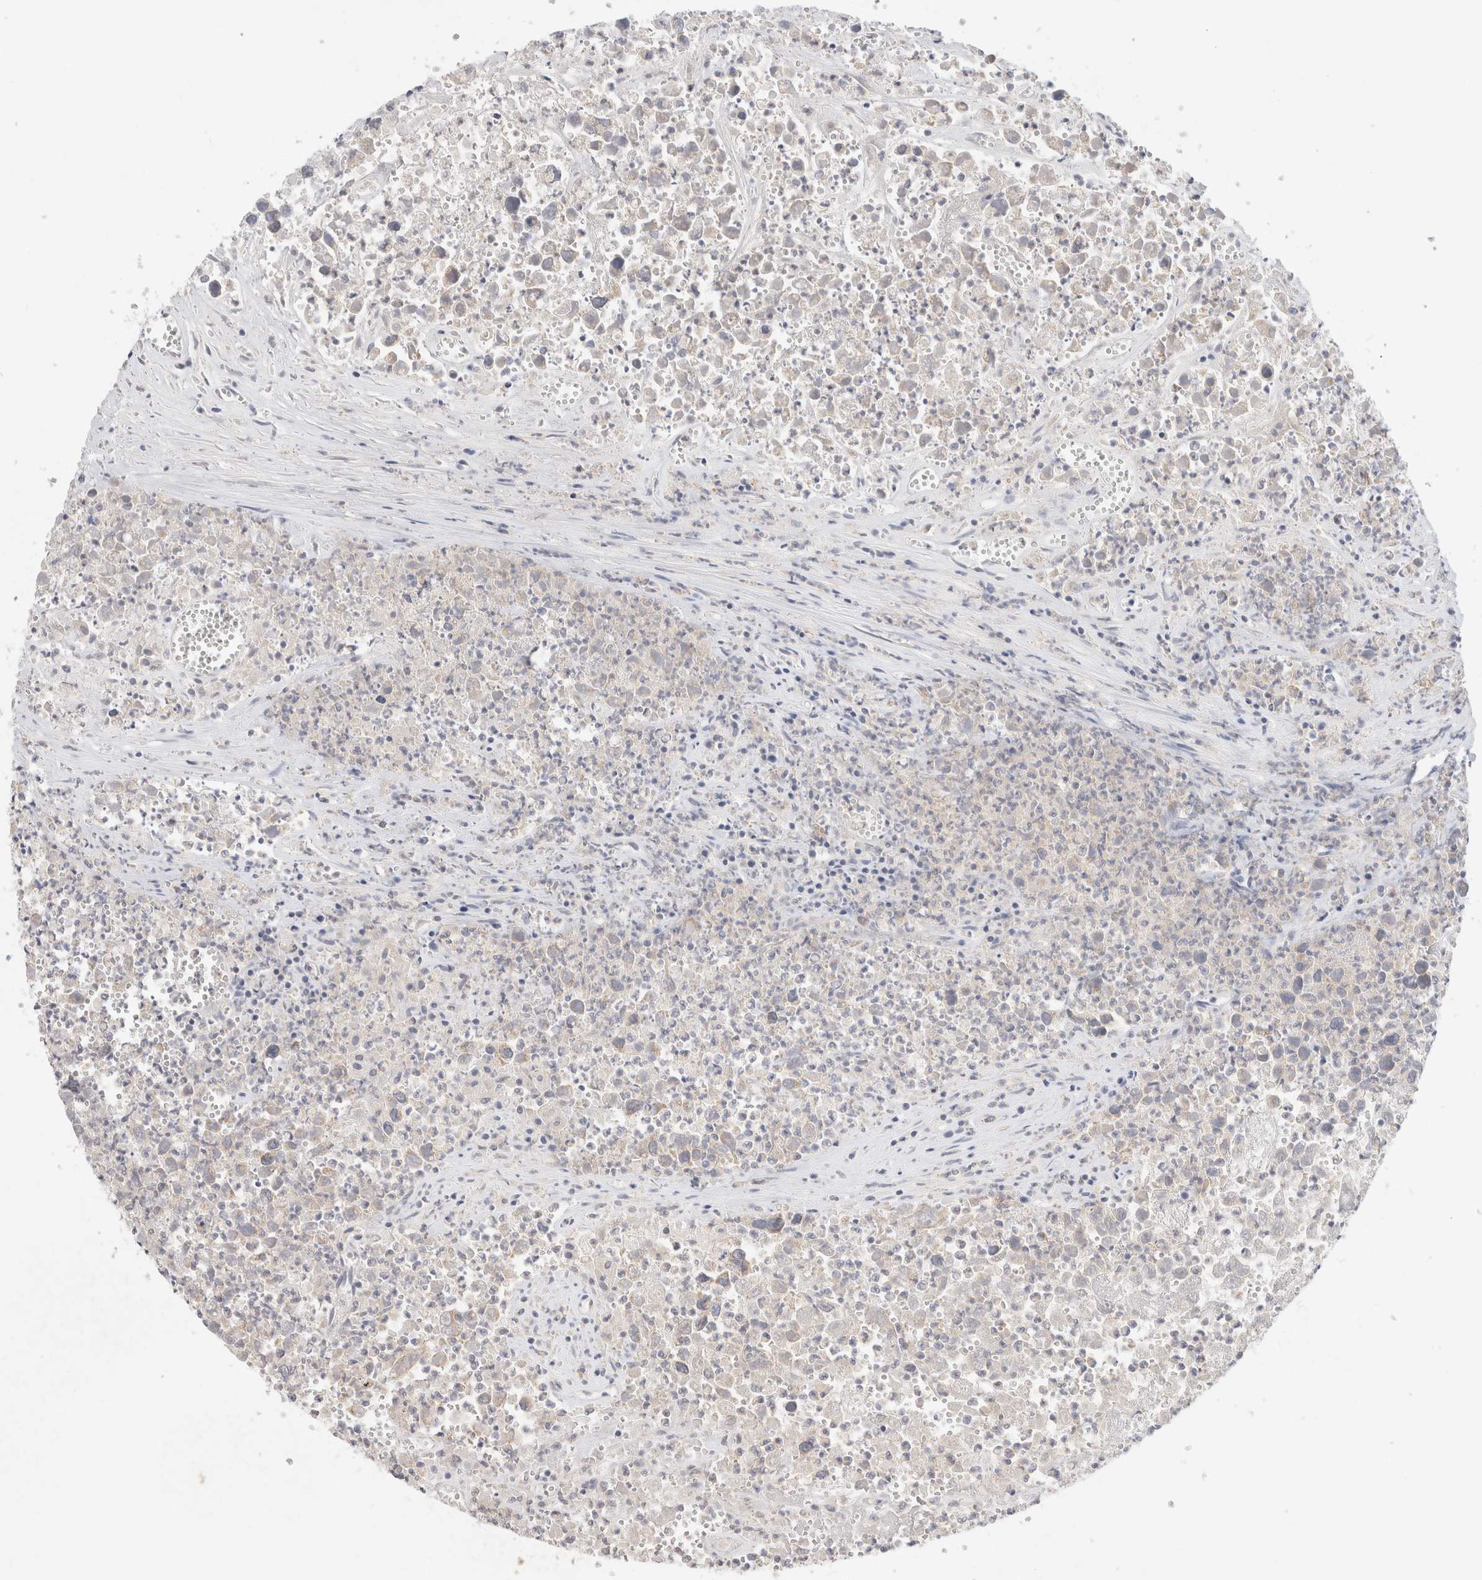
{"staining": {"intensity": "weak", "quantity": "<25%", "location": "cytoplasmic/membranous"}, "tissue": "testis cancer", "cell_type": "Tumor cells", "image_type": "cancer", "snomed": [{"axis": "morphology", "description": "Seminoma, NOS"}, {"axis": "morphology", "description": "Carcinoma, Embryonal, NOS"}, {"axis": "topography", "description": "Testis"}], "caption": "An image of human testis cancer is negative for staining in tumor cells.", "gene": "MPP2", "patient": {"sex": "male", "age": 43}}